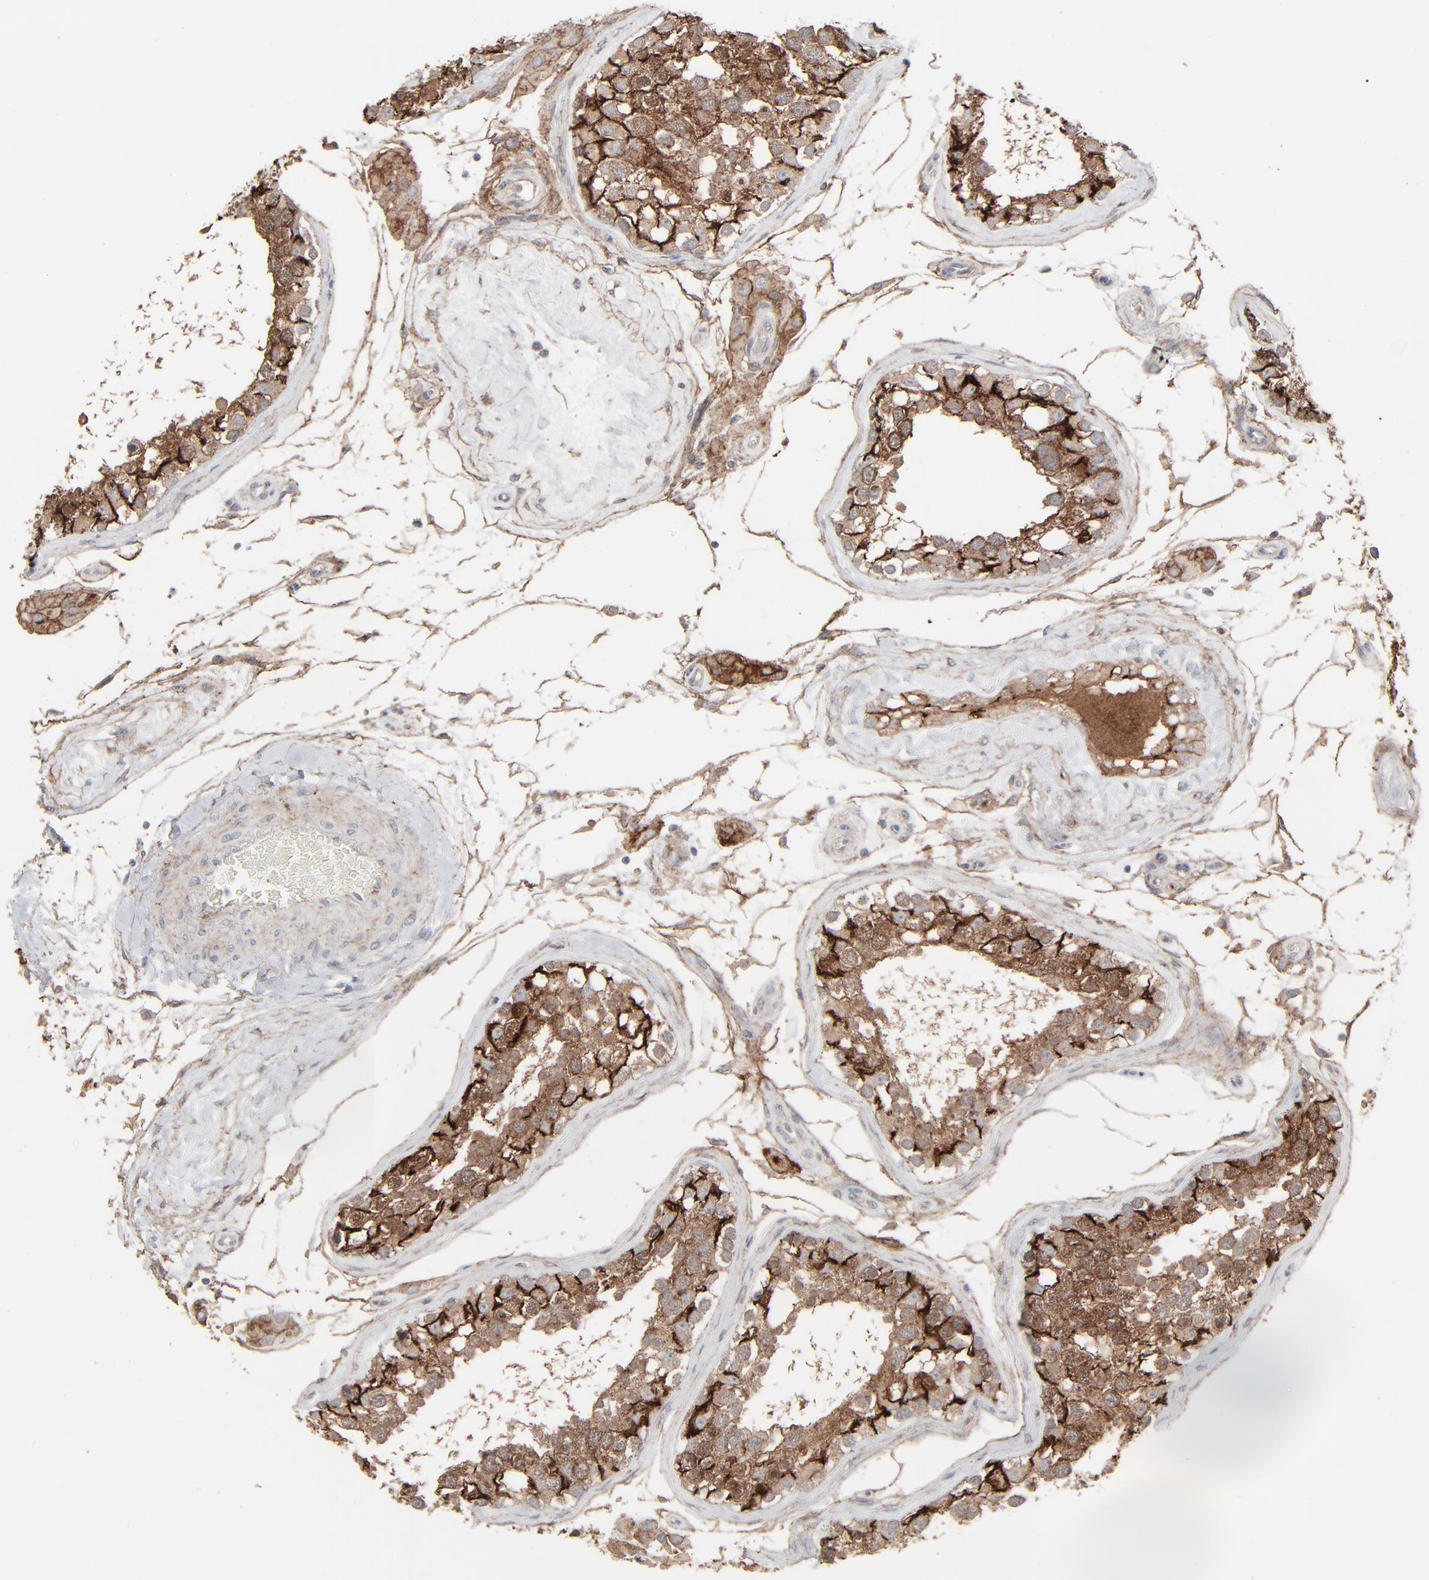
{"staining": {"intensity": "strong", "quantity": ">75%", "location": "cytoplasmic/membranous"}, "tissue": "testis", "cell_type": "Cells in seminiferous ducts", "image_type": "normal", "snomed": [{"axis": "morphology", "description": "Normal tissue, NOS"}, {"axis": "topography", "description": "Testis"}], "caption": "Immunohistochemistry of unremarkable testis reveals high levels of strong cytoplasmic/membranous expression in about >75% of cells in seminiferous ducts.", "gene": "JAM3", "patient": {"sex": "male", "age": 68}}